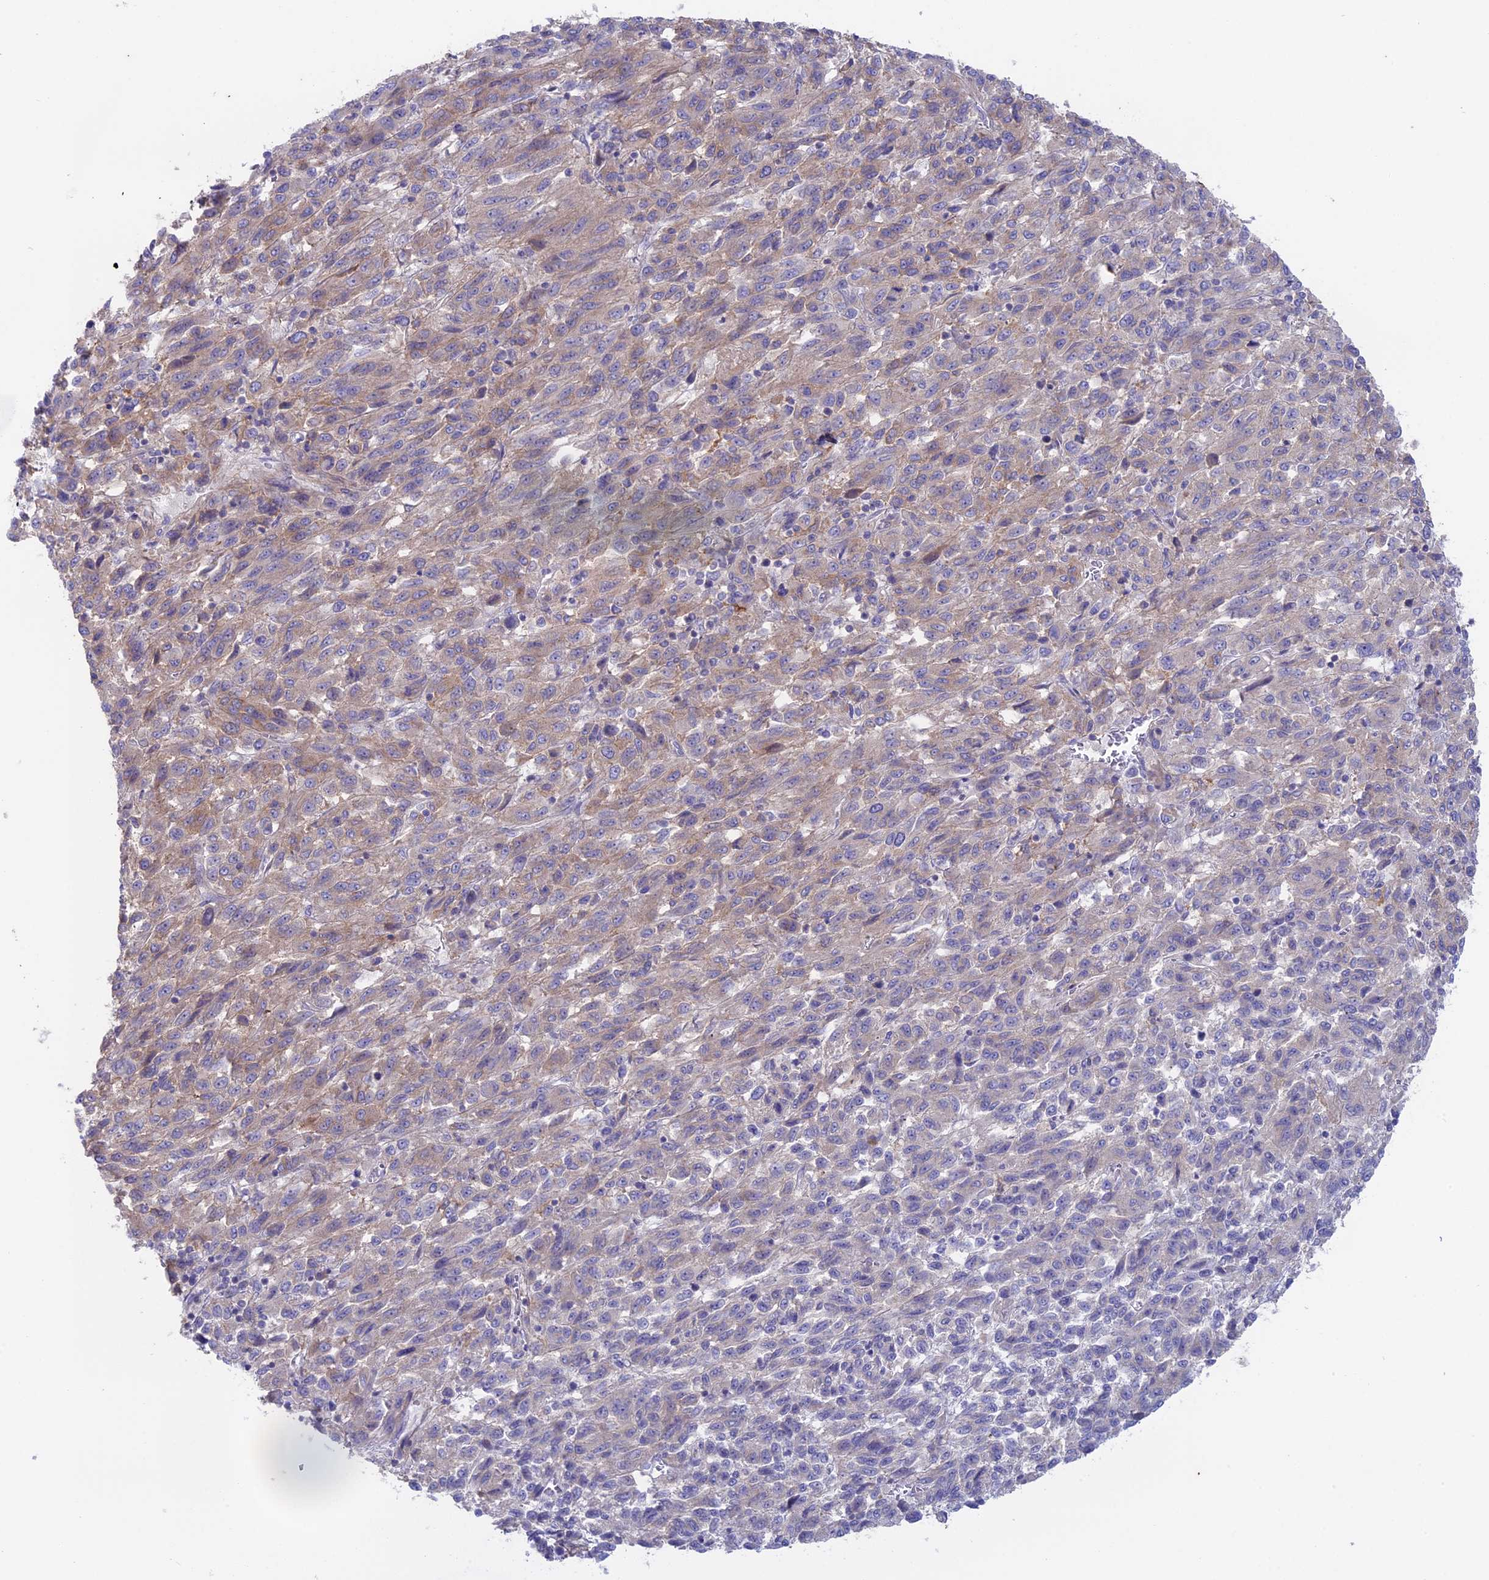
{"staining": {"intensity": "weak", "quantity": "25%-75%", "location": "cytoplasmic/membranous"}, "tissue": "melanoma", "cell_type": "Tumor cells", "image_type": "cancer", "snomed": [{"axis": "morphology", "description": "Malignant melanoma, Metastatic site"}, {"axis": "topography", "description": "Lung"}], "caption": "Immunohistochemistry image of human malignant melanoma (metastatic site) stained for a protein (brown), which displays low levels of weak cytoplasmic/membranous staining in about 25%-75% of tumor cells.", "gene": "MYO5B", "patient": {"sex": "male", "age": 64}}